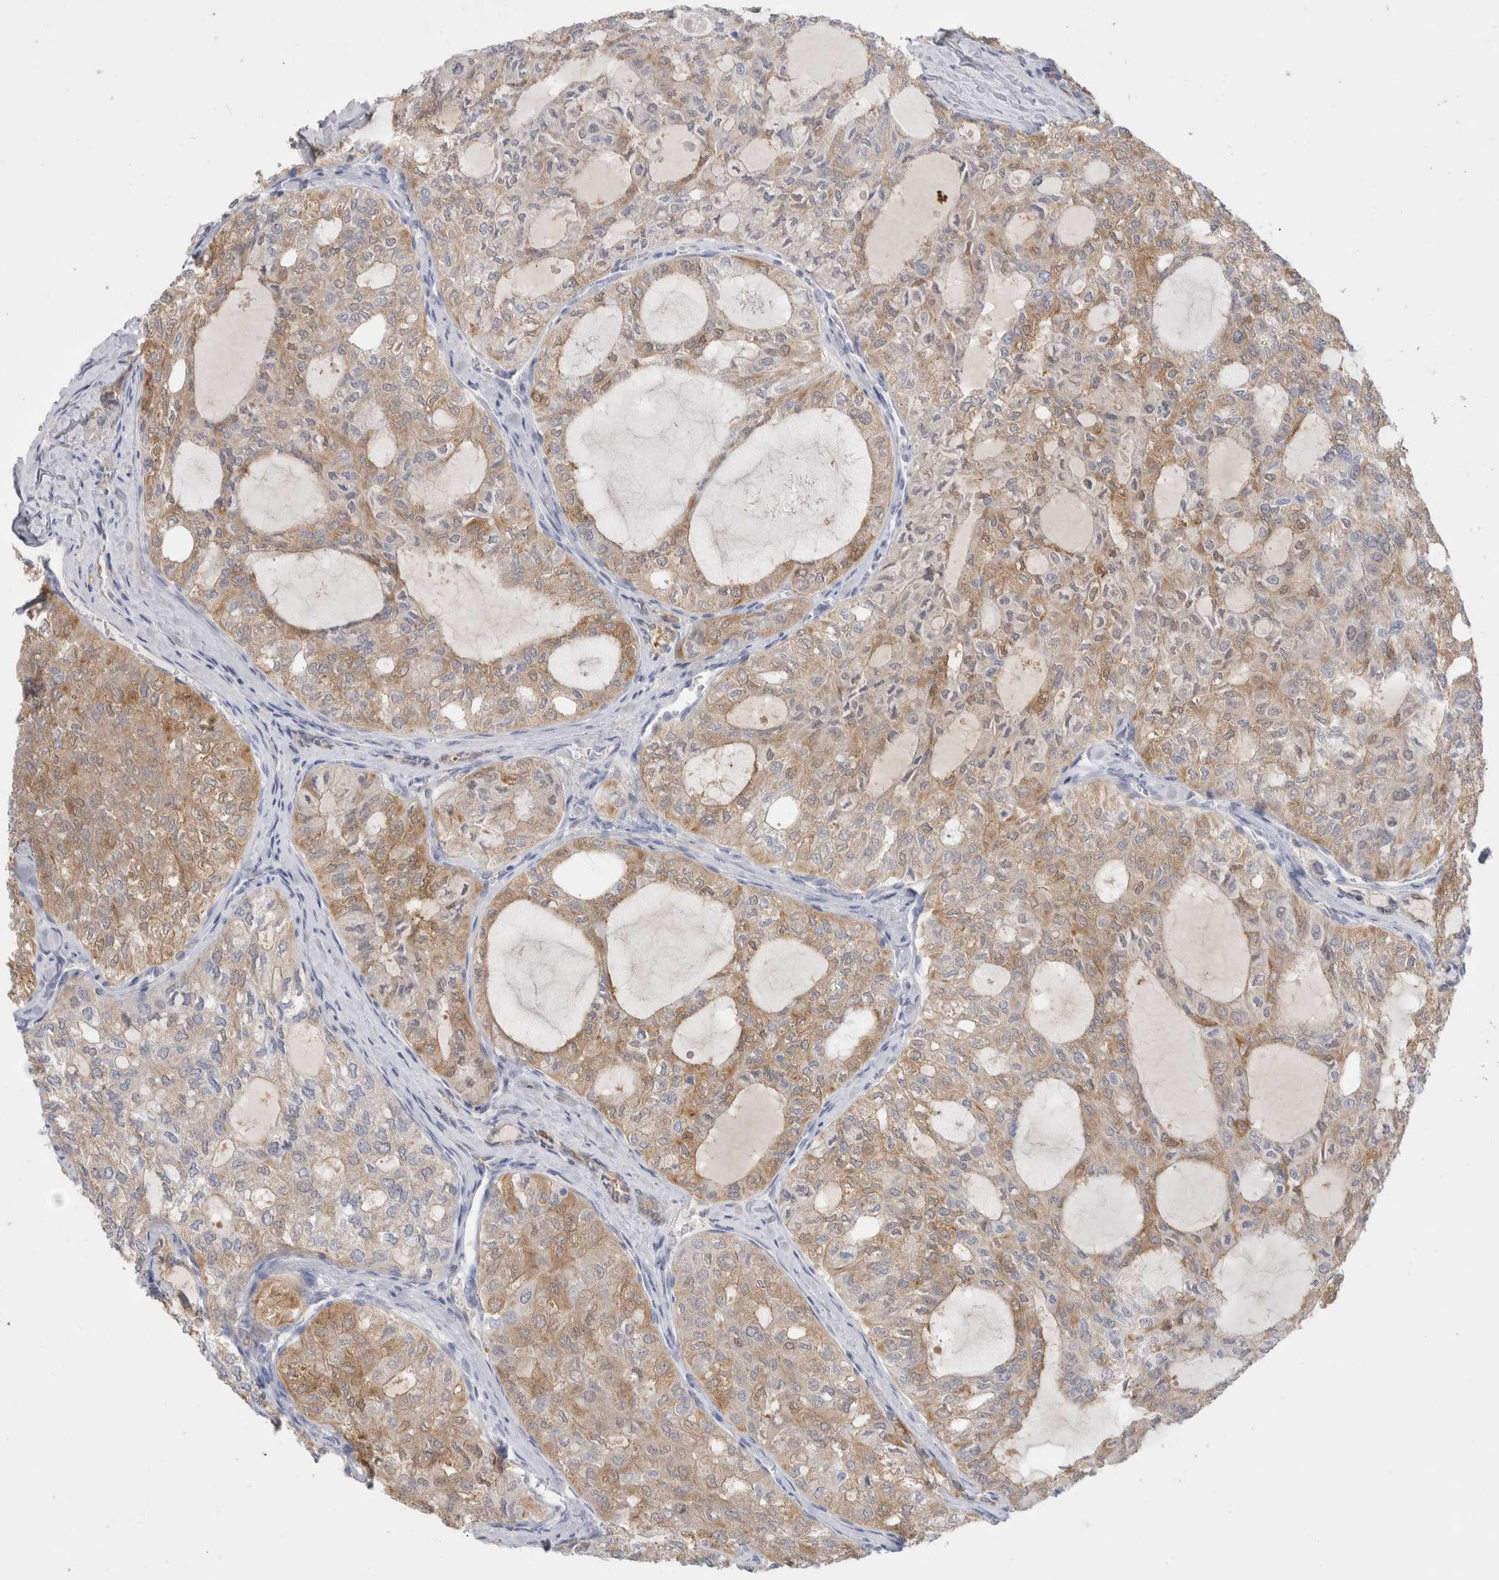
{"staining": {"intensity": "moderate", "quantity": ">75%", "location": "cytoplasmic/membranous"}, "tissue": "thyroid cancer", "cell_type": "Tumor cells", "image_type": "cancer", "snomed": [{"axis": "morphology", "description": "Follicular adenoma carcinoma, NOS"}, {"axis": "topography", "description": "Thyroid gland"}], "caption": "Protein staining demonstrates moderate cytoplasmic/membranous staining in approximately >75% of tumor cells in thyroid cancer (follicular adenoma carcinoma). Nuclei are stained in blue.", "gene": "NAPEPLD", "patient": {"sex": "male", "age": 75}}